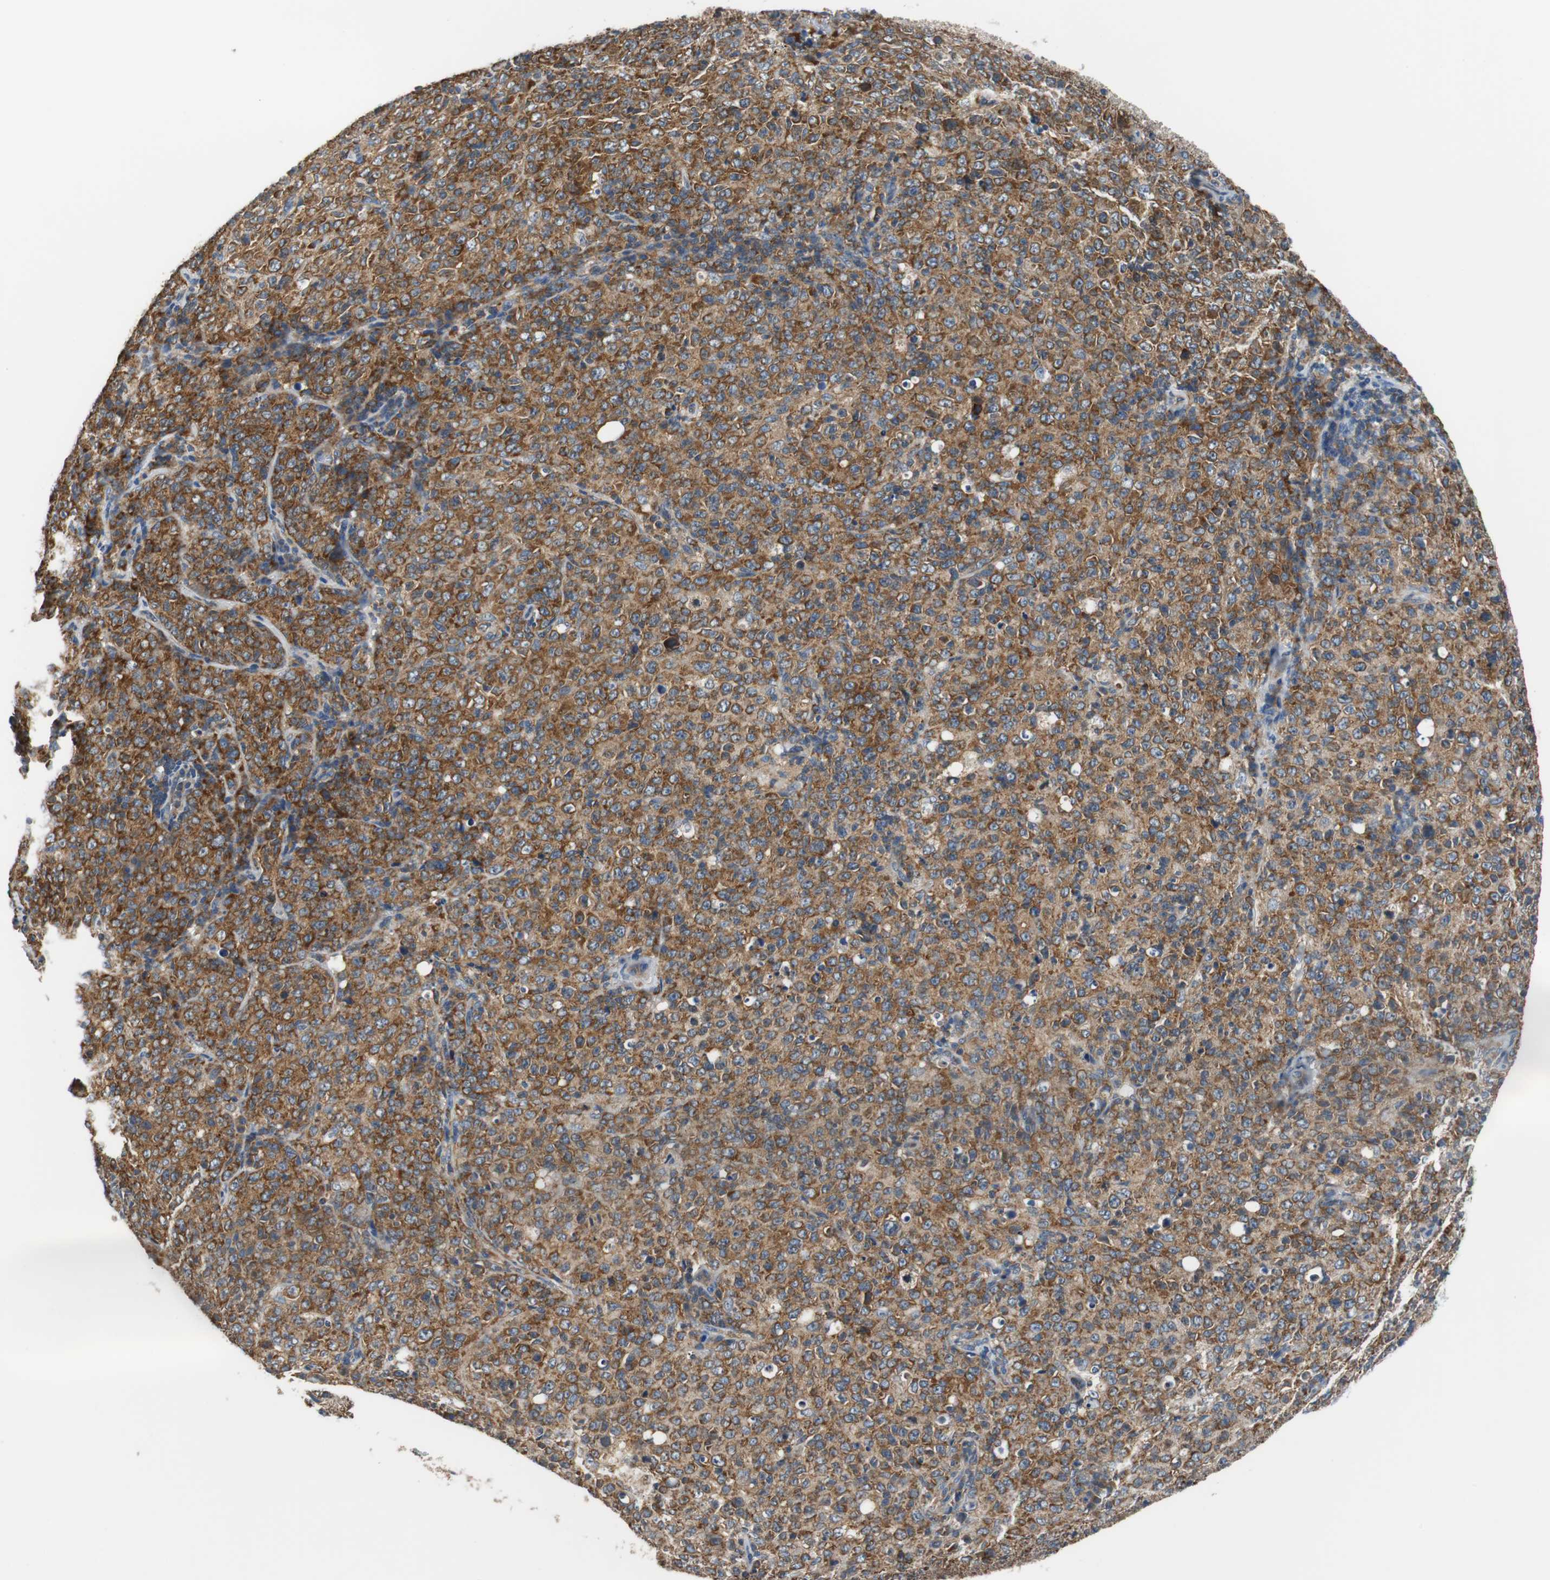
{"staining": {"intensity": "moderate", "quantity": ">75%", "location": "cytoplasmic/membranous"}, "tissue": "lymphoma", "cell_type": "Tumor cells", "image_type": "cancer", "snomed": [{"axis": "morphology", "description": "Malignant lymphoma, non-Hodgkin's type, High grade"}, {"axis": "topography", "description": "Tonsil"}], "caption": "Brown immunohistochemical staining in malignant lymphoma, non-Hodgkin's type (high-grade) displays moderate cytoplasmic/membranous positivity in approximately >75% of tumor cells.", "gene": "CNOT3", "patient": {"sex": "female", "age": 36}}